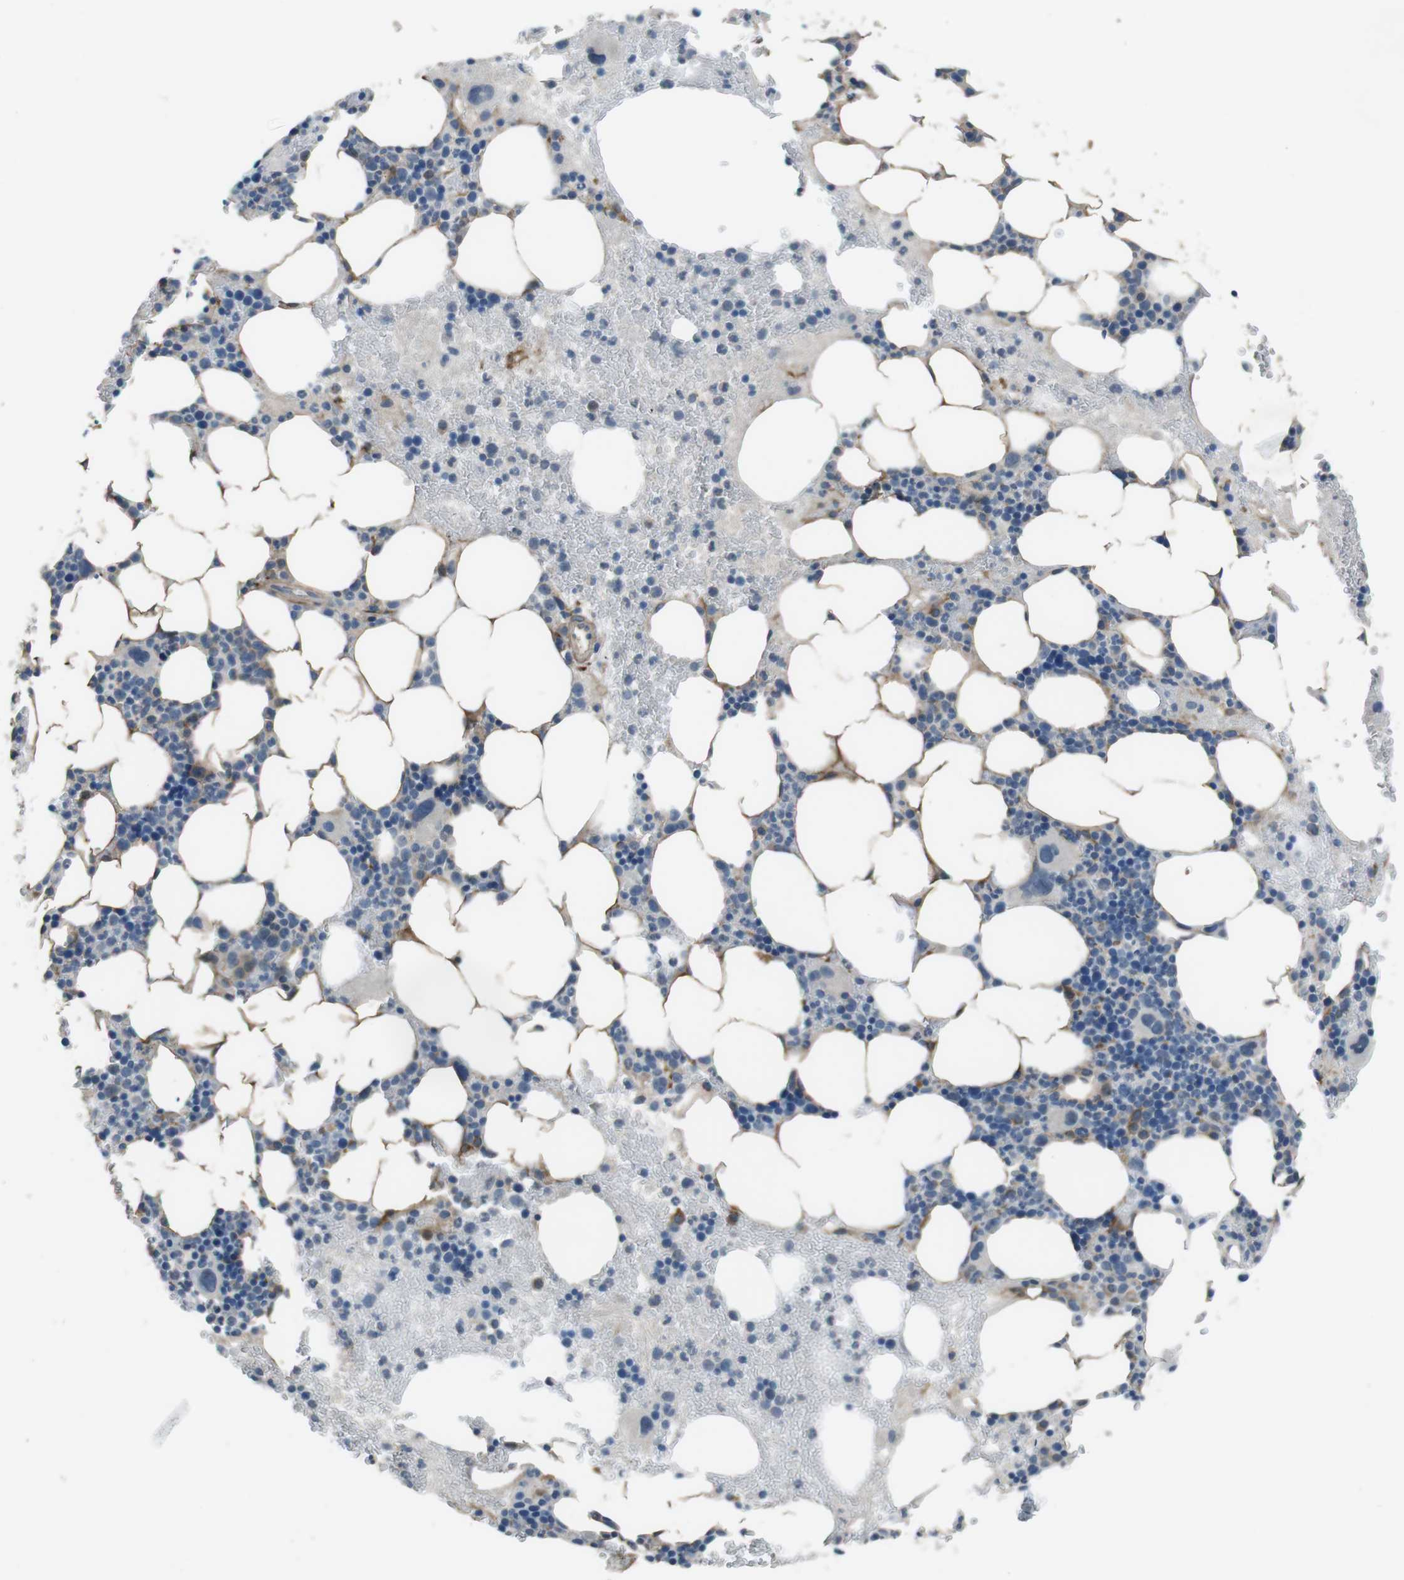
{"staining": {"intensity": "weak", "quantity": "<25%", "location": "cytoplasmic/membranous"}, "tissue": "bone marrow", "cell_type": "Hematopoietic cells", "image_type": "normal", "snomed": [{"axis": "morphology", "description": "Normal tissue, NOS"}, {"axis": "morphology", "description": "Inflammation, NOS"}, {"axis": "topography", "description": "Bone marrow"}], "caption": "IHC image of unremarkable bone marrow stained for a protein (brown), which exhibits no staining in hematopoietic cells.", "gene": "ANK2", "patient": {"sex": "female", "age": 76}}